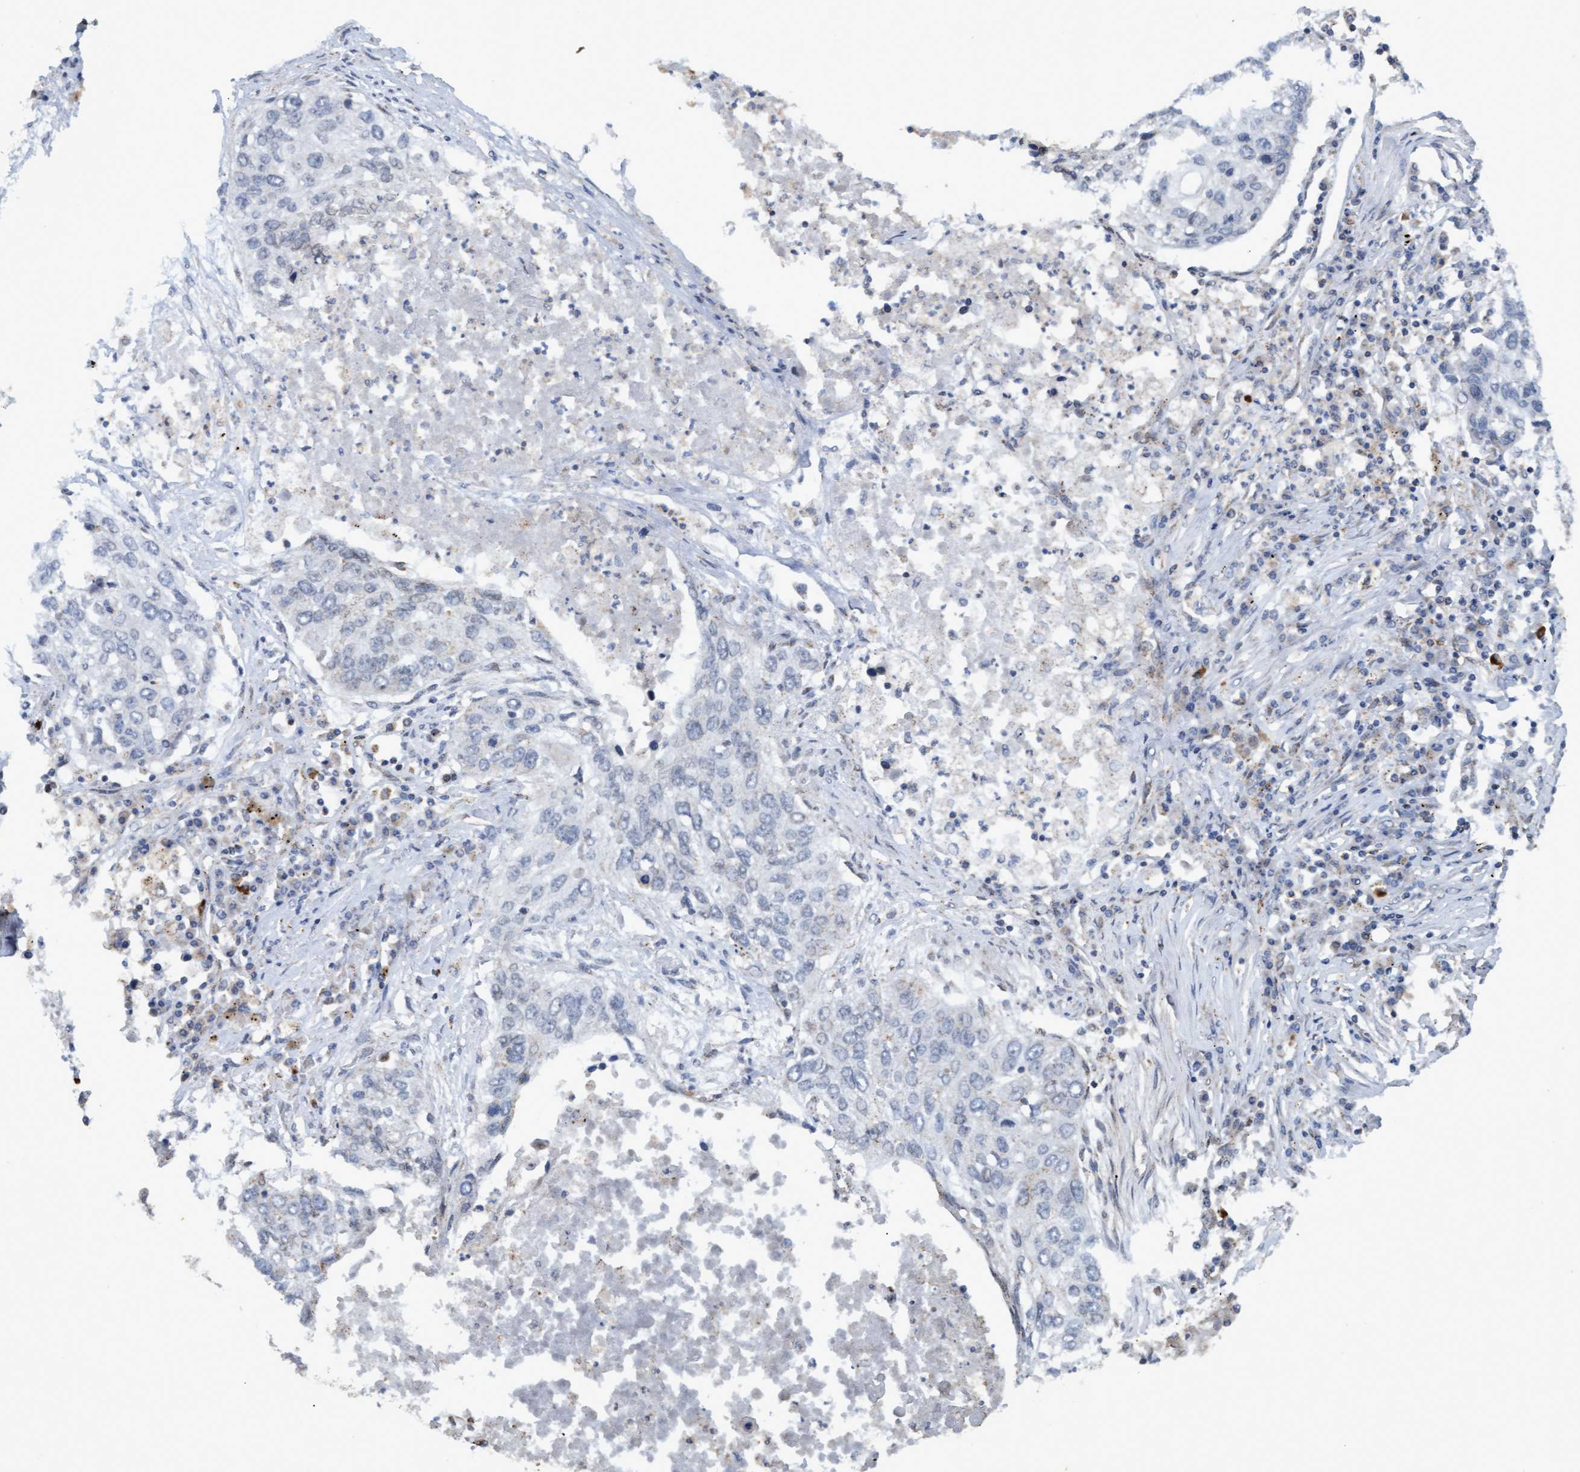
{"staining": {"intensity": "negative", "quantity": "none", "location": "none"}, "tissue": "lung cancer", "cell_type": "Tumor cells", "image_type": "cancer", "snomed": [{"axis": "morphology", "description": "Squamous cell carcinoma, NOS"}, {"axis": "topography", "description": "Lung"}], "caption": "Lung squamous cell carcinoma was stained to show a protein in brown. There is no significant positivity in tumor cells. (DAB immunohistochemistry, high magnification).", "gene": "MGLL", "patient": {"sex": "female", "age": 63}}